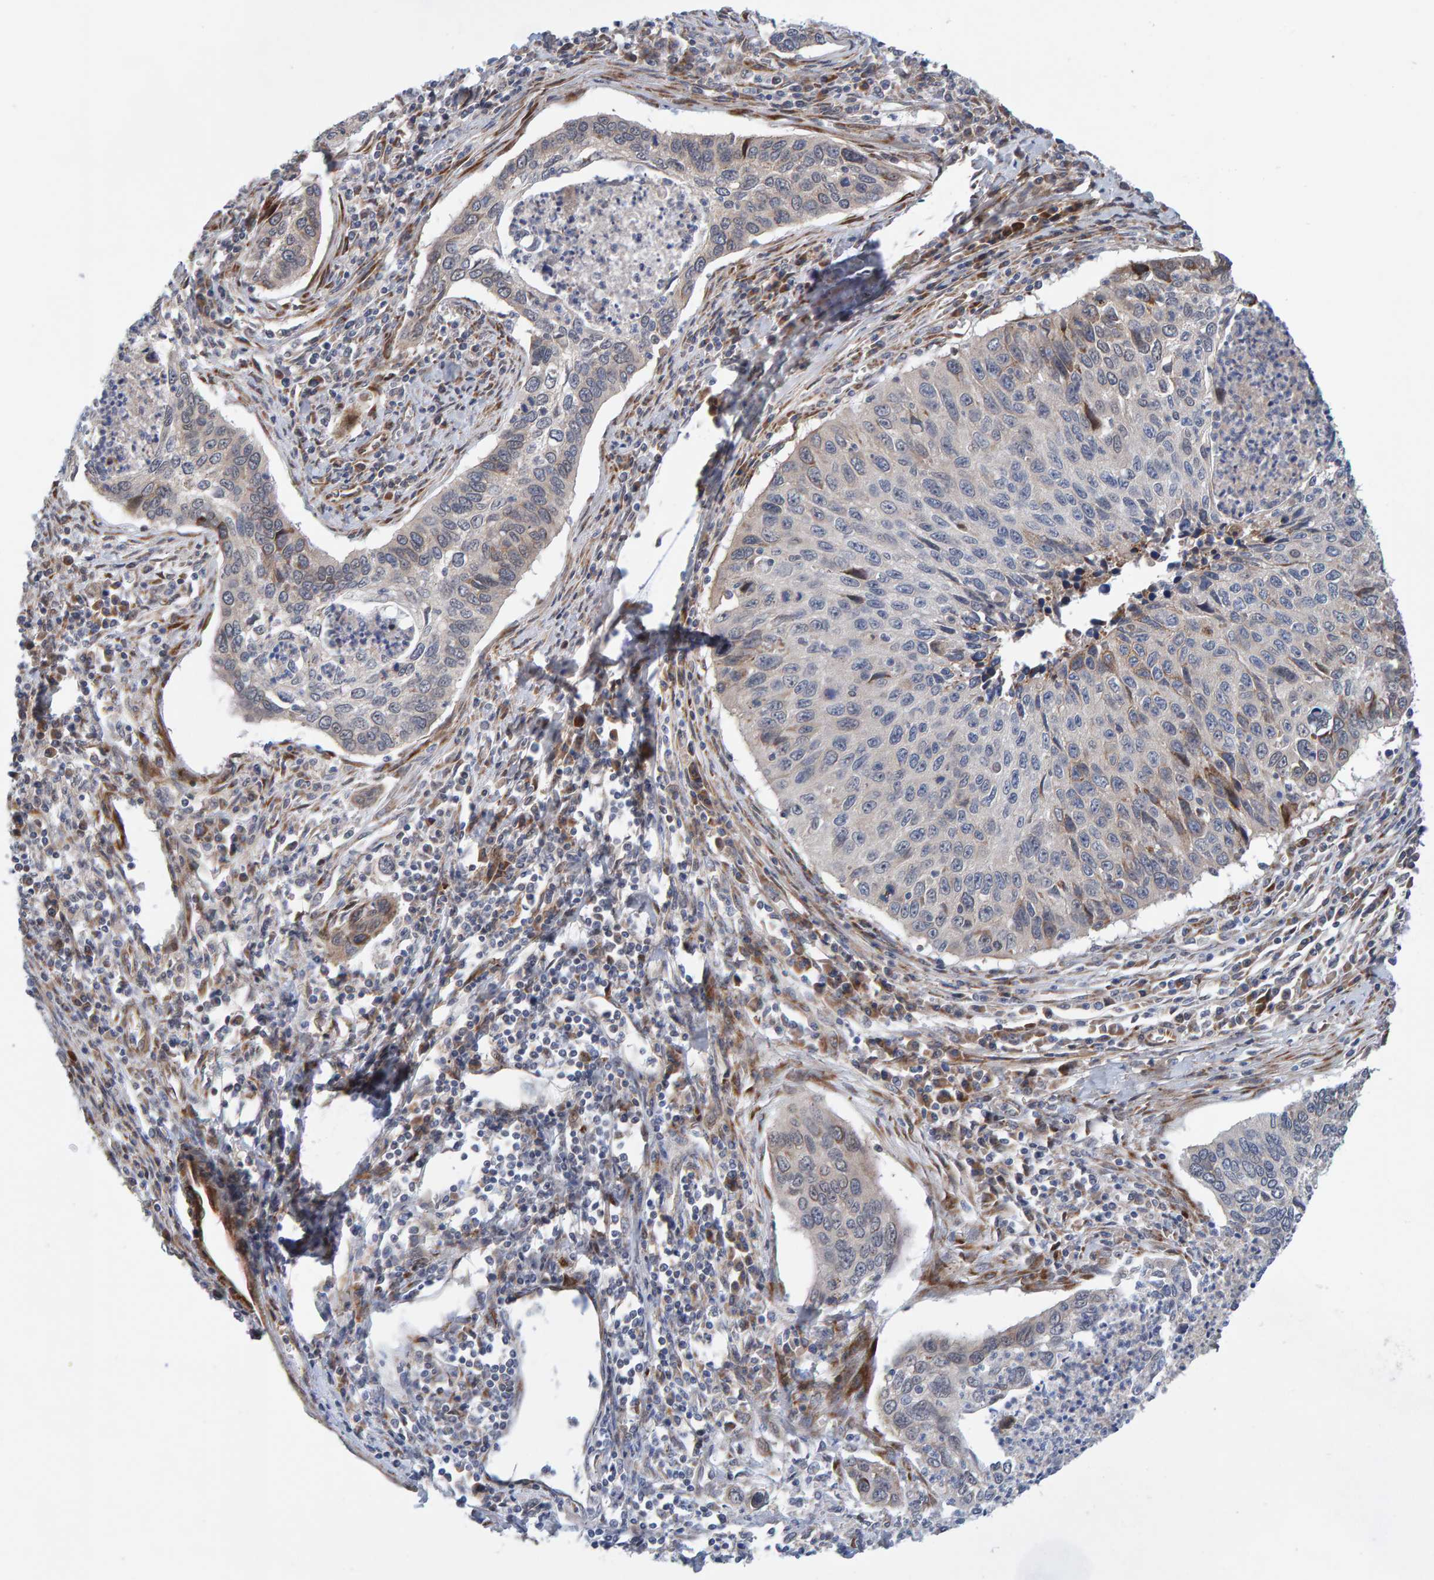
{"staining": {"intensity": "moderate", "quantity": "<25%", "location": "cytoplasmic/membranous"}, "tissue": "cervical cancer", "cell_type": "Tumor cells", "image_type": "cancer", "snomed": [{"axis": "morphology", "description": "Squamous cell carcinoma, NOS"}, {"axis": "topography", "description": "Cervix"}], "caption": "A brown stain shows moderate cytoplasmic/membranous staining of a protein in squamous cell carcinoma (cervical) tumor cells.", "gene": "MFSD6L", "patient": {"sex": "female", "age": 53}}